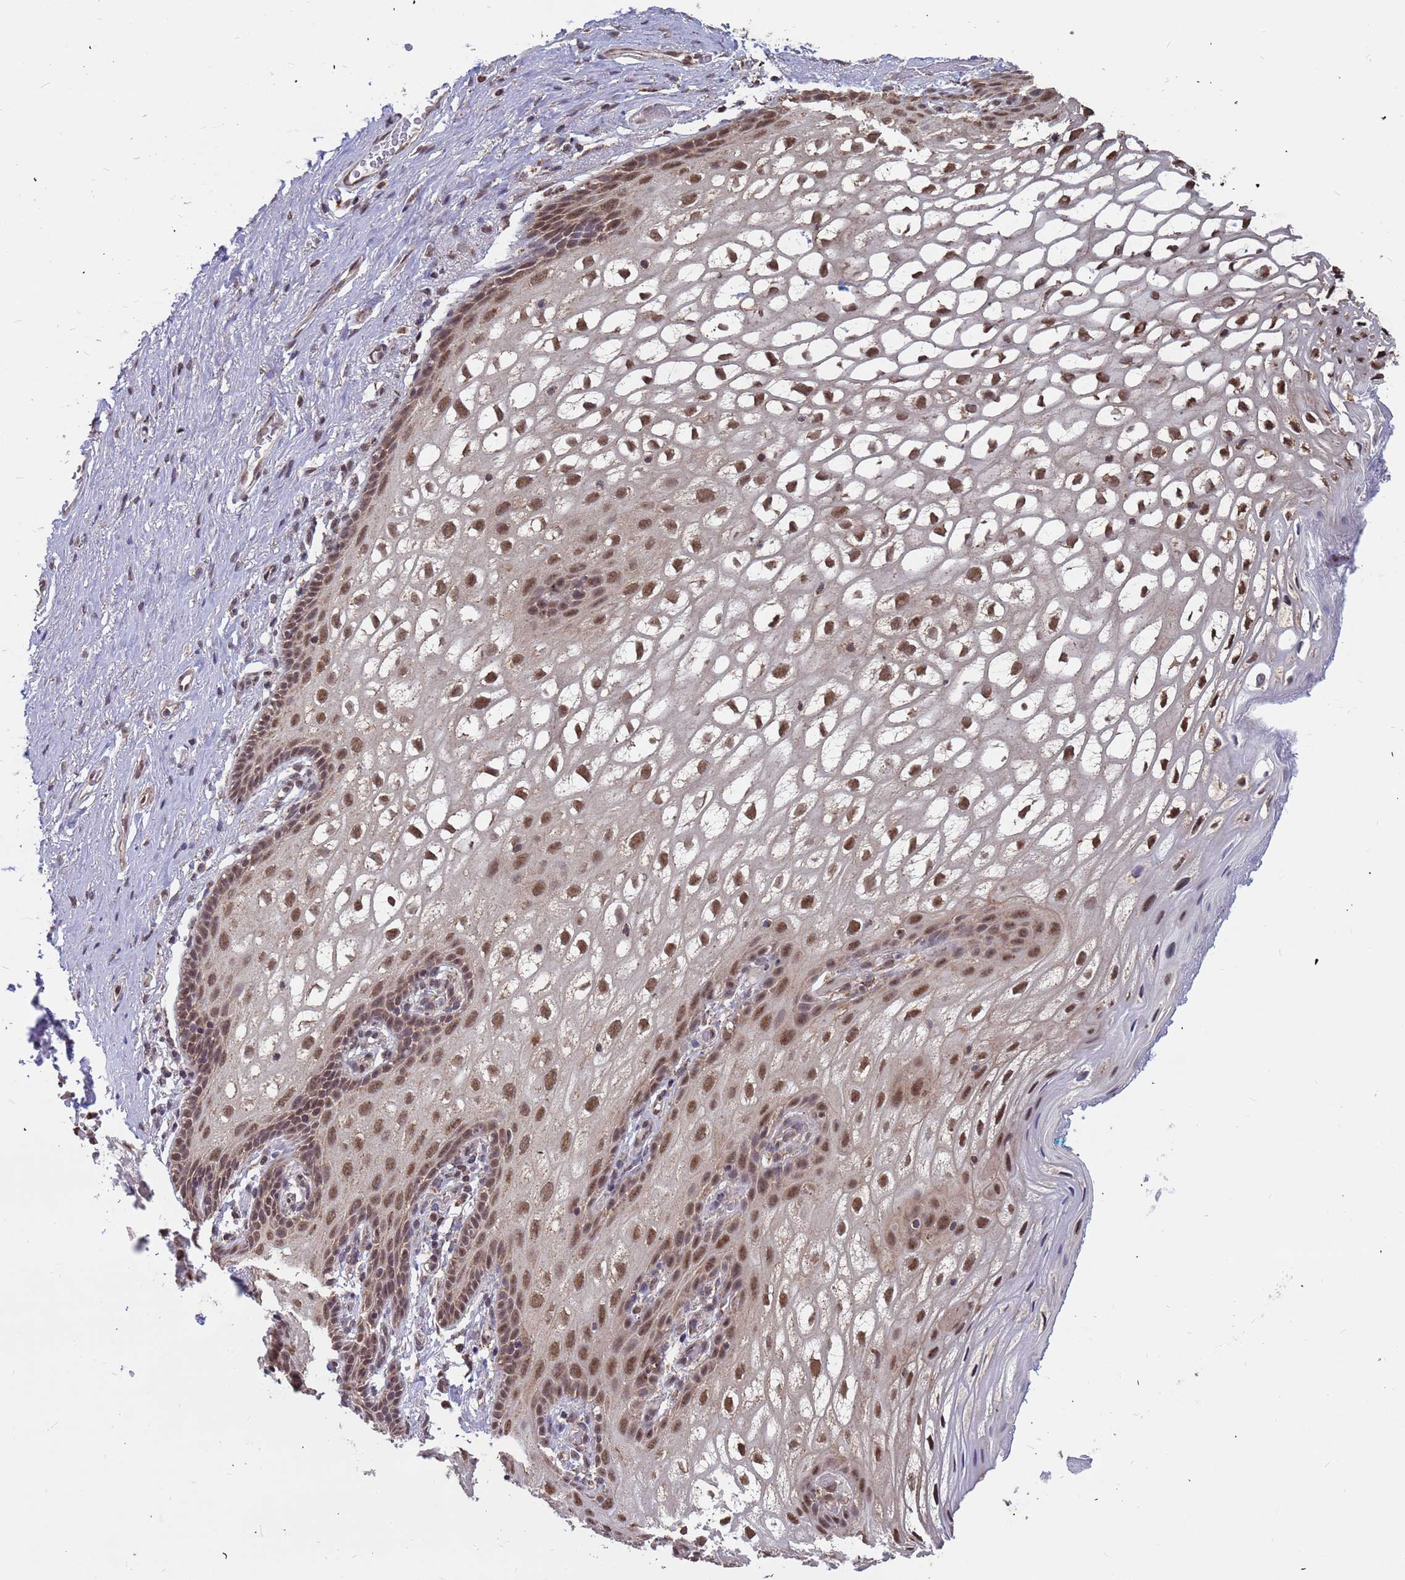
{"staining": {"intensity": "moderate", "quantity": ">75%", "location": "nuclear"}, "tissue": "vagina", "cell_type": "Squamous epithelial cells", "image_type": "normal", "snomed": [{"axis": "morphology", "description": "Normal tissue, NOS"}, {"axis": "topography", "description": "Vagina"}, {"axis": "topography", "description": "Peripheral nerve tissue"}], "caption": "A brown stain shows moderate nuclear expression of a protein in squamous epithelial cells of benign vagina. (DAB (3,3'-diaminobenzidine) IHC, brown staining for protein, blue staining for nuclei).", "gene": "DENND2B", "patient": {"sex": "female", "age": 71}}